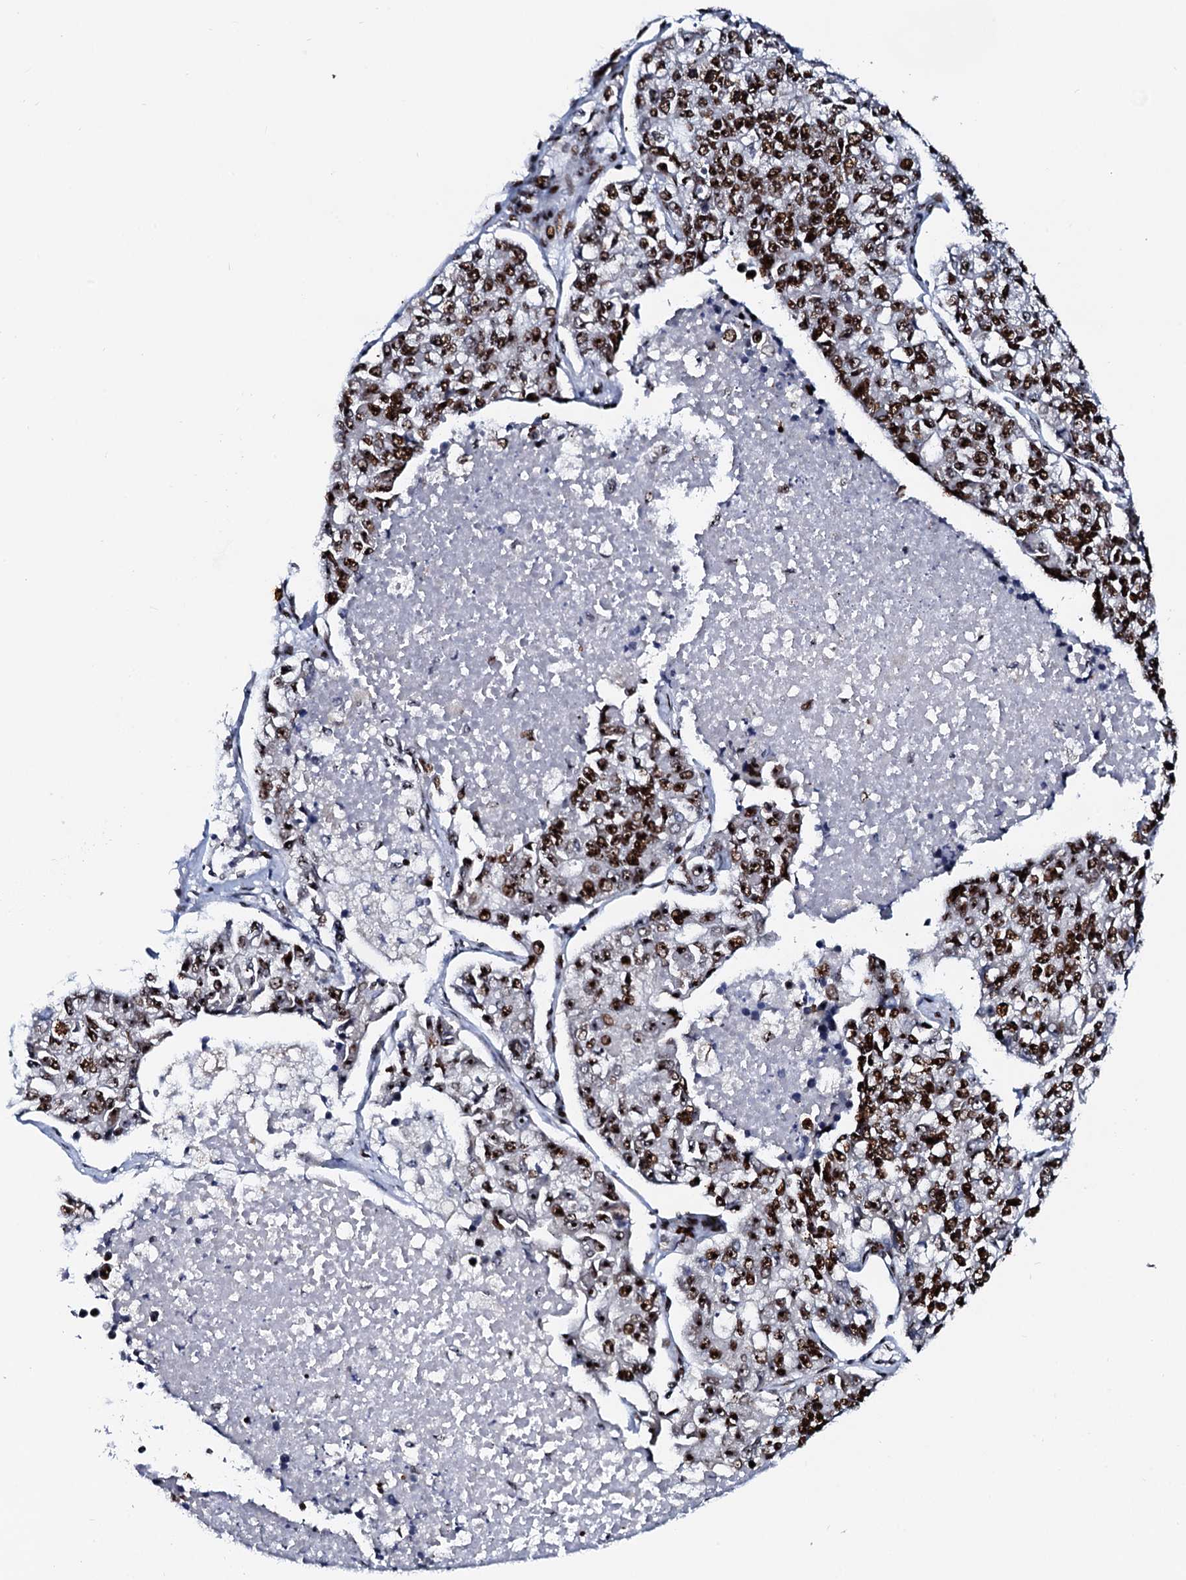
{"staining": {"intensity": "strong", "quantity": ">75%", "location": "nuclear"}, "tissue": "lung cancer", "cell_type": "Tumor cells", "image_type": "cancer", "snomed": [{"axis": "morphology", "description": "Adenocarcinoma, NOS"}, {"axis": "topography", "description": "Lung"}], "caption": "This is a photomicrograph of immunohistochemistry staining of adenocarcinoma (lung), which shows strong staining in the nuclear of tumor cells.", "gene": "NEUROG3", "patient": {"sex": "male", "age": 49}}